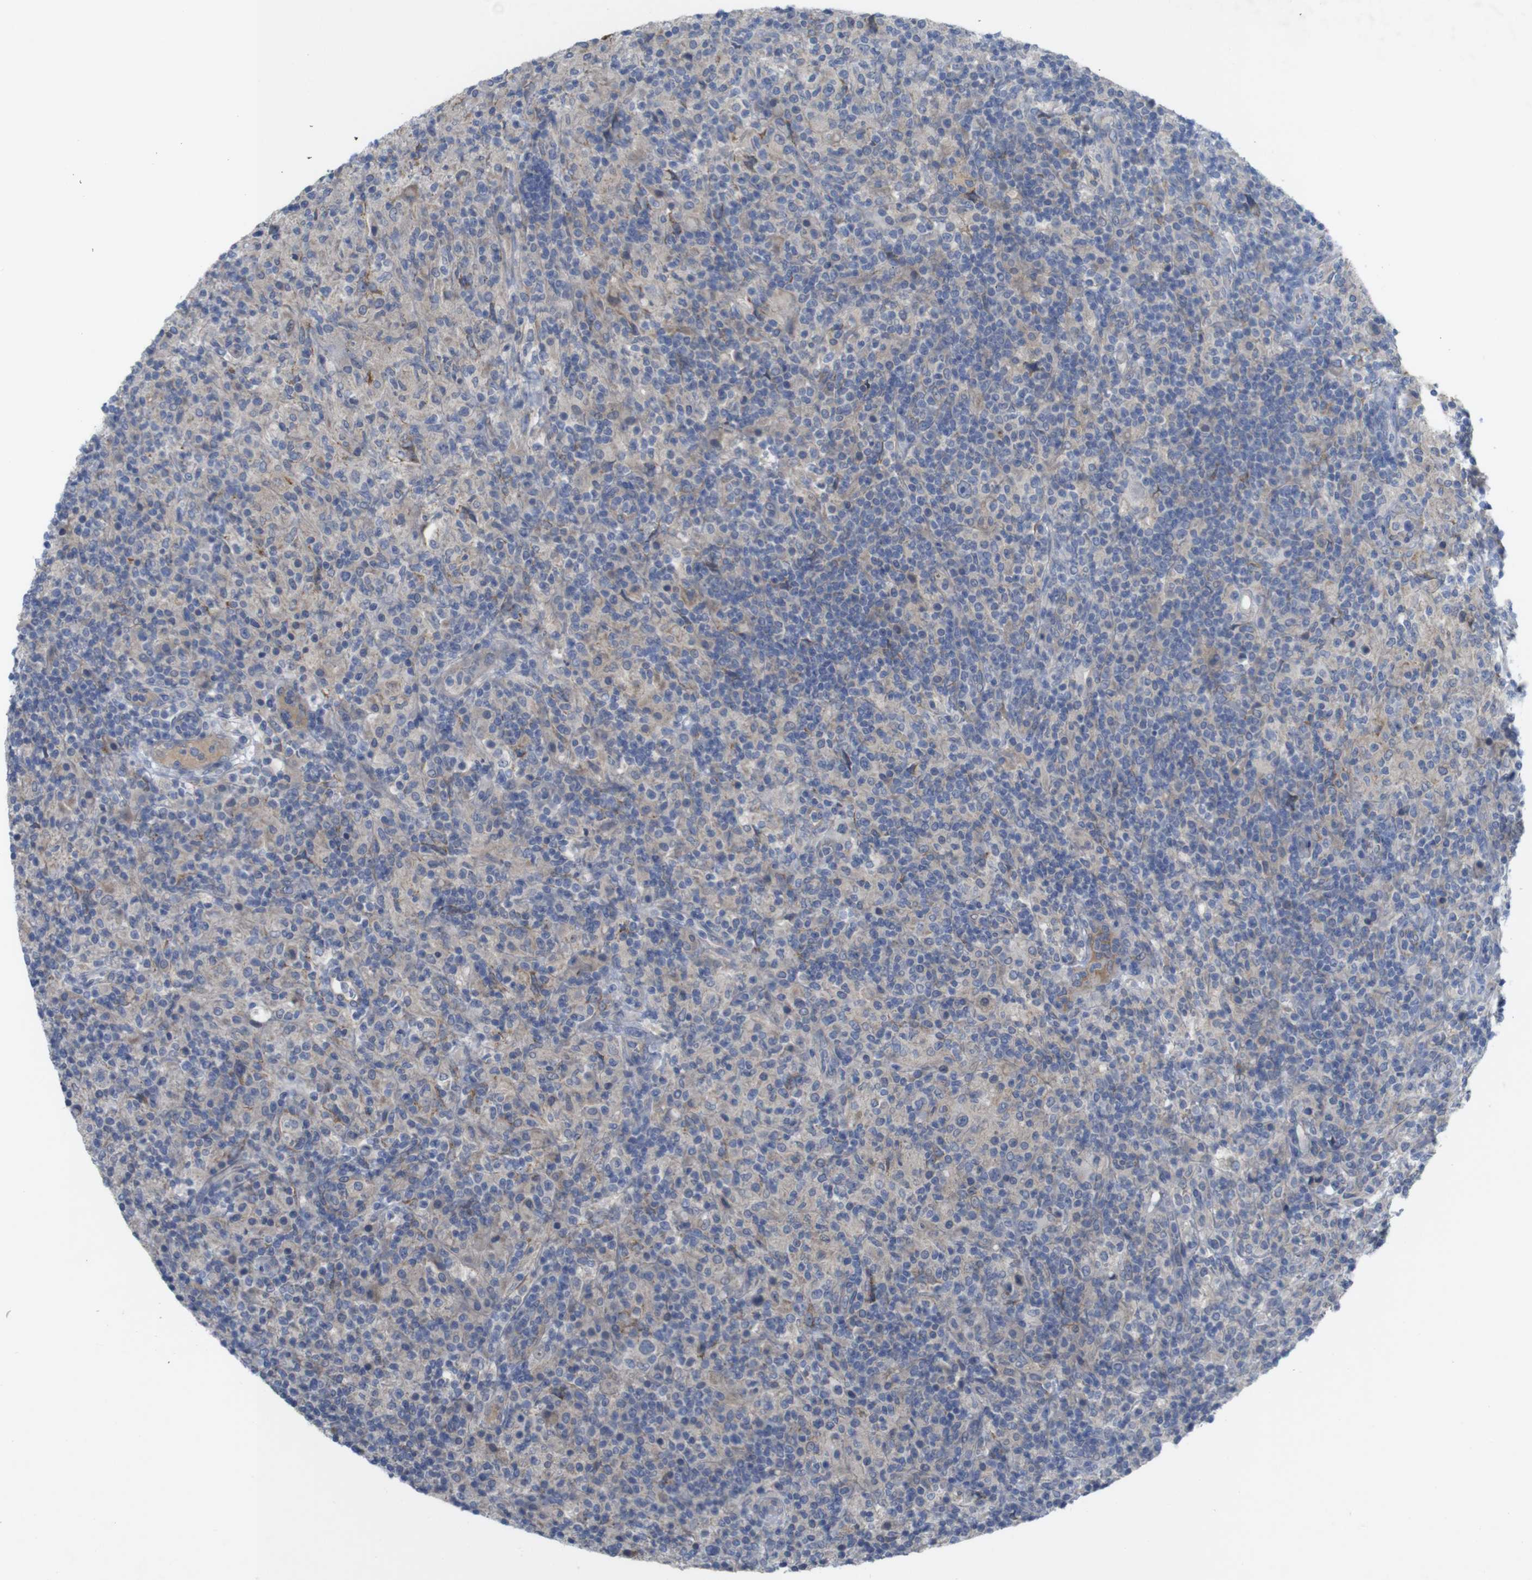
{"staining": {"intensity": "weak", "quantity": "<25%", "location": "cytoplasmic/membranous"}, "tissue": "lymphoma", "cell_type": "Tumor cells", "image_type": "cancer", "snomed": [{"axis": "morphology", "description": "Hodgkin's disease, NOS"}, {"axis": "topography", "description": "Lymph node"}], "caption": "Tumor cells show no significant positivity in lymphoma.", "gene": "BCAR3", "patient": {"sex": "male", "age": 70}}